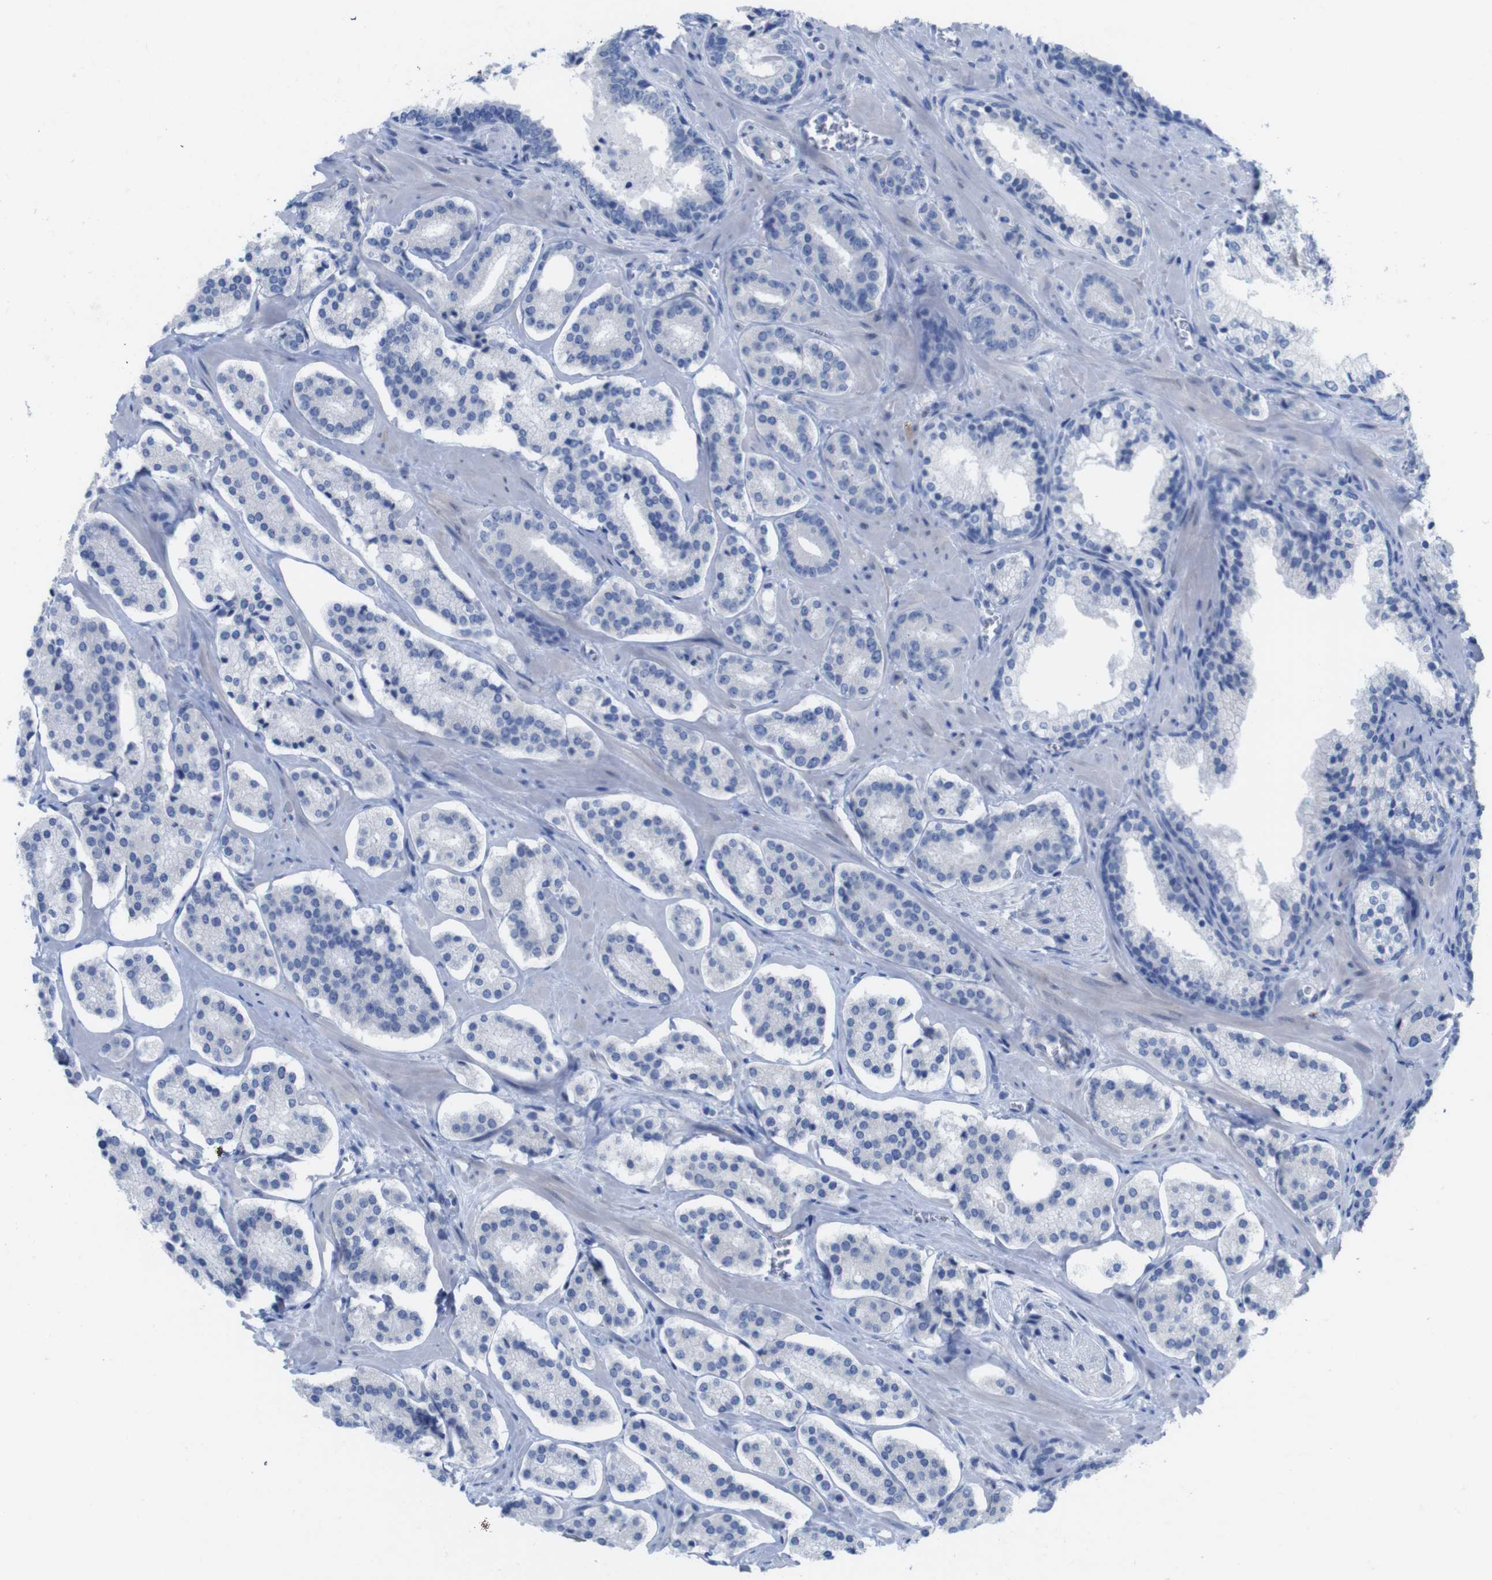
{"staining": {"intensity": "negative", "quantity": "none", "location": "none"}, "tissue": "prostate cancer", "cell_type": "Tumor cells", "image_type": "cancer", "snomed": [{"axis": "morphology", "description": "Adenocarcinoma, High grade"}, {"axis": "topography", "description": "Prostate"}], "caption": "Photomicrograph shows no significant protein staining in tumor cells of prostate cancer (high-grade adenocarcinoma).", "gene": "PNMA1", "patient": {"sex": "male", "age": 60}}